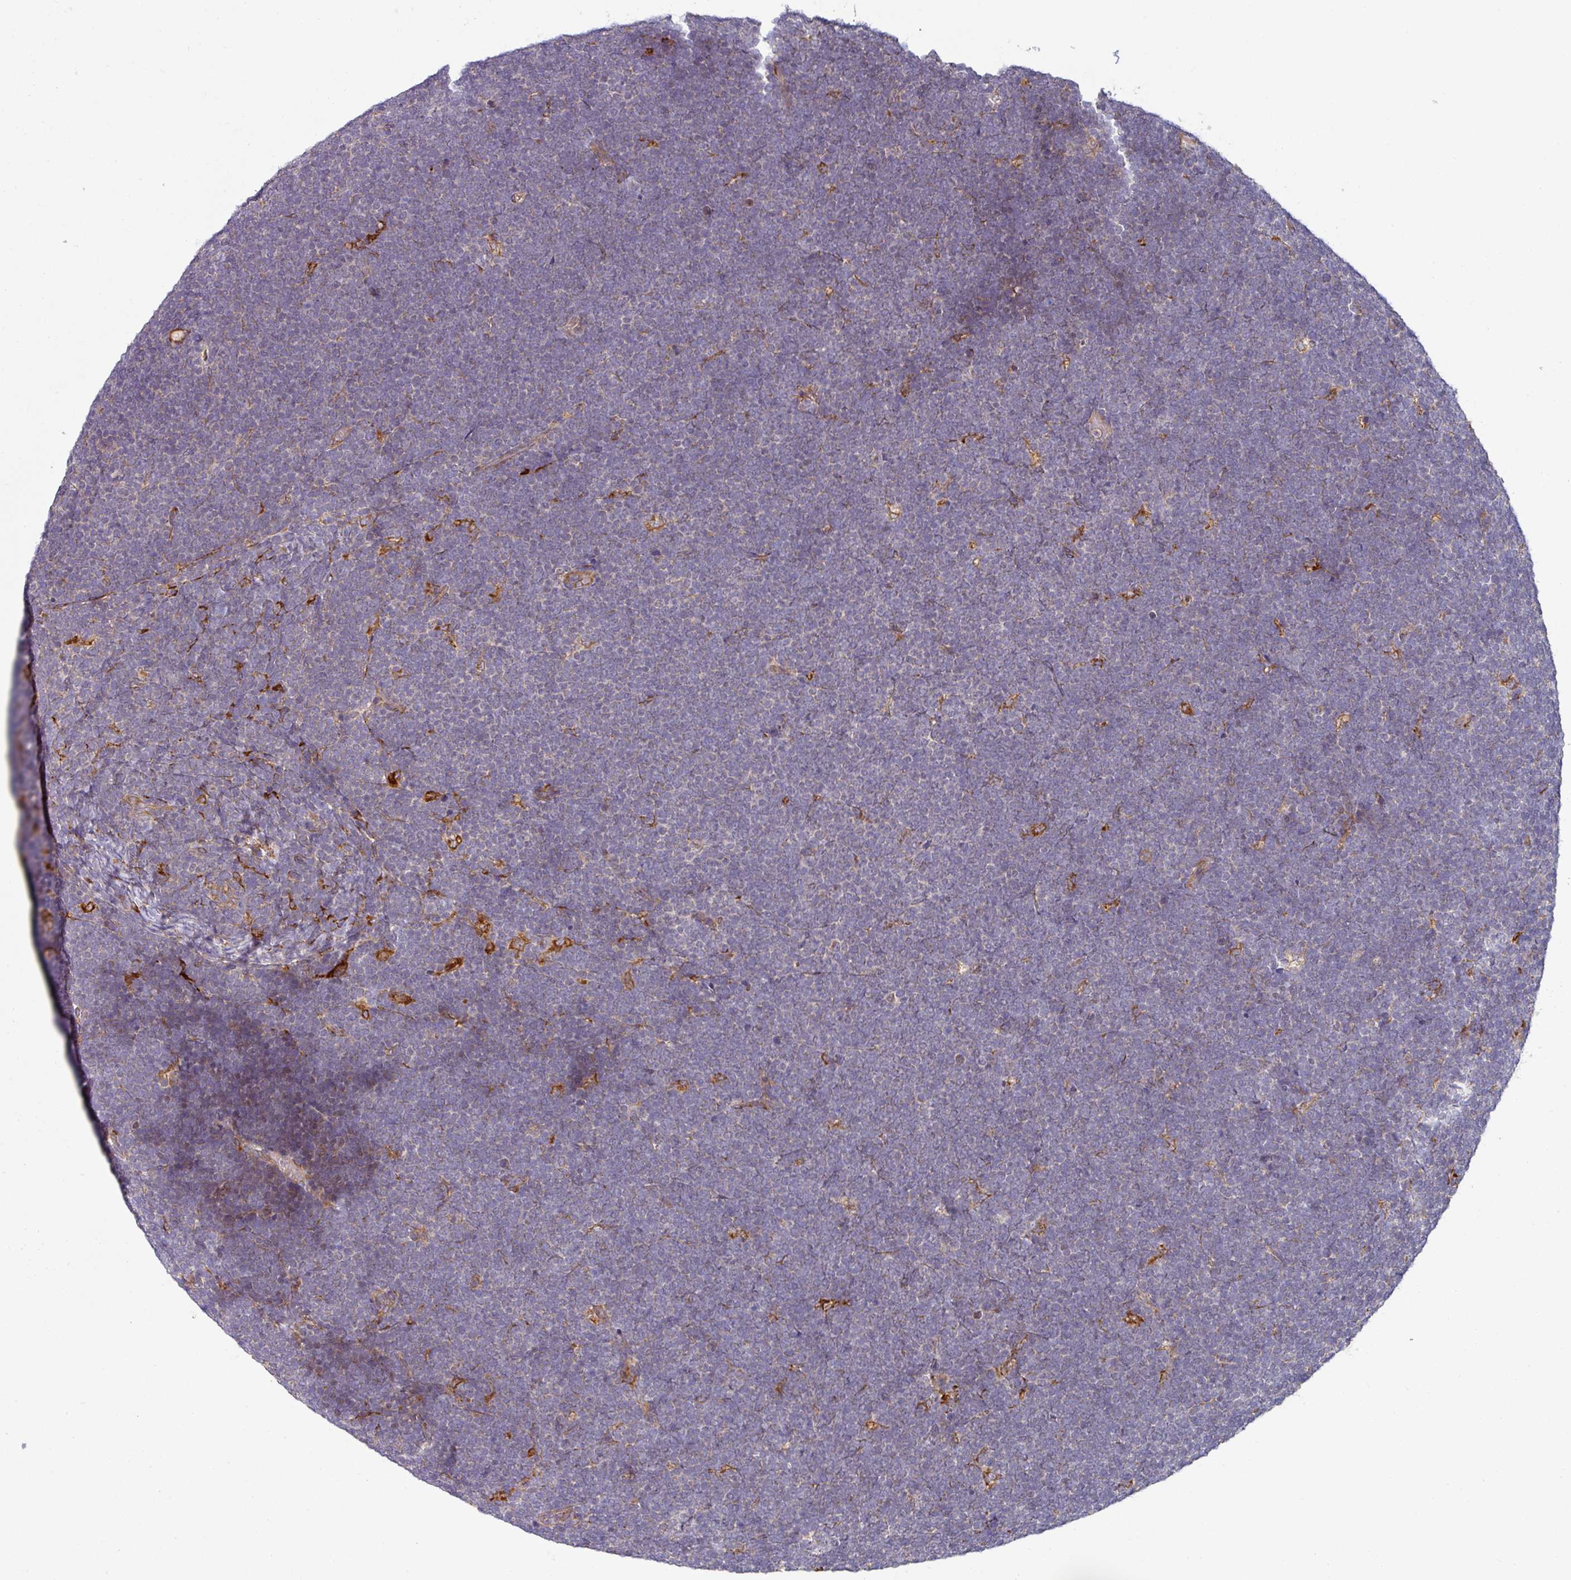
{"staining": {"intensity": "negative", "quantity": "none", "location": "none"}, "tissue": "lymphoma", "cell_type": "Tumor cells", "image_type": "cancer", "snomed": [{"axis": "morphology", "description": "Malignant lymphoma, non-Hodgkin's type, High grade"}, {"axis": "topography", "description": "Lymph node"}], "caption": "Immunohistochemistry (IHC) micrograph of lymphoma stained for a protein (brown), which reveals no positivity in tumor cells.", "gene": "ZNF268", "patient": {"sex": "male", "age": 13}}